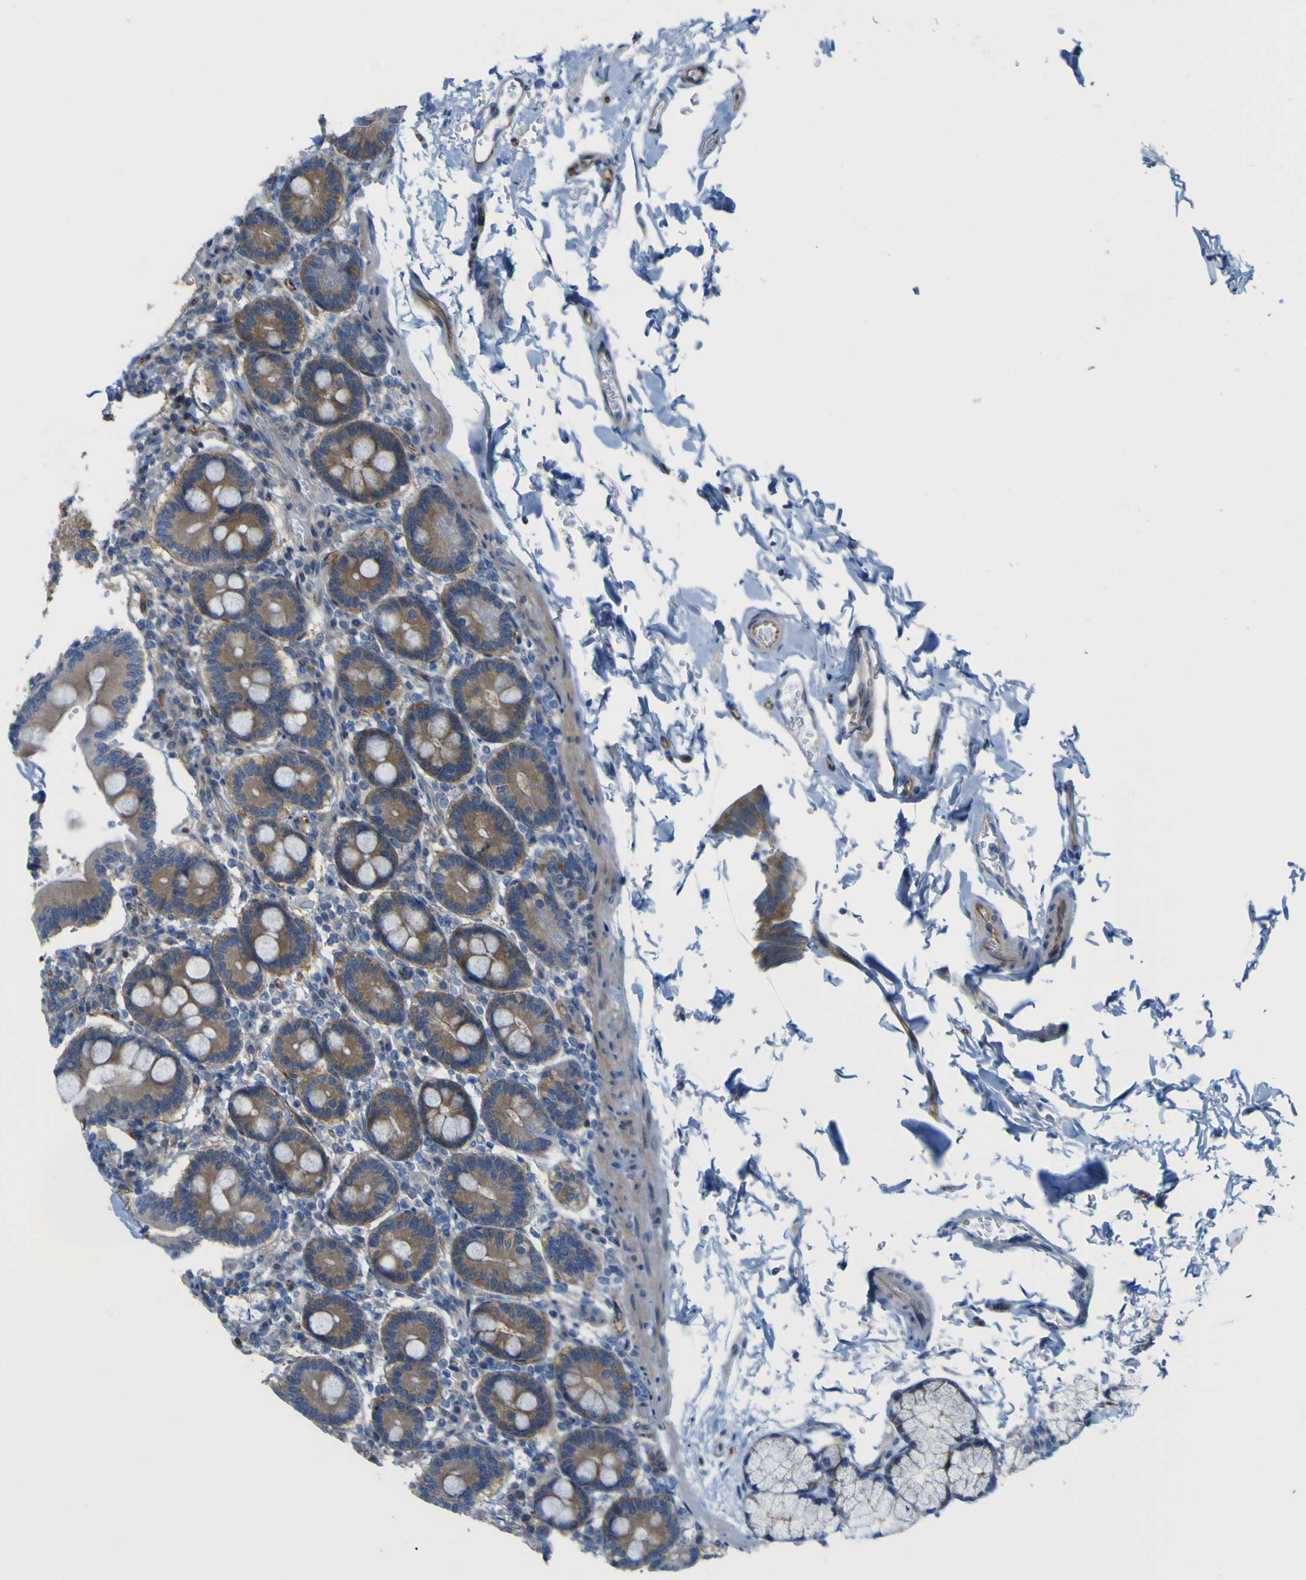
{"staining": {"intensity": "moderate", "quantity": ">75%", "location": "cytoplasmic/membranous"}, "tissue": "duodenum", "cell_type": "Glandular cells", "image_type": "normal", "snomed": [{"axis": "morphology", "description": "Normal tissue, NOS"}, {"axis": "topography", "description": "Duodenum"}], "caption": "Immunohistochemistry (IHC) staining of normal duodenum, which displays medium levels of moderate cytoplasmic/membranous expression in approximately >75% of glandular cells indicating moderate cytoplasmic/membranous protein expression. The staining was performed using DAB (brown) for protein detection and nuclei were counterstained in hematoxylin (blue).", "gene": "JPH1", "patient": {"sex": "male", "age": 54}}